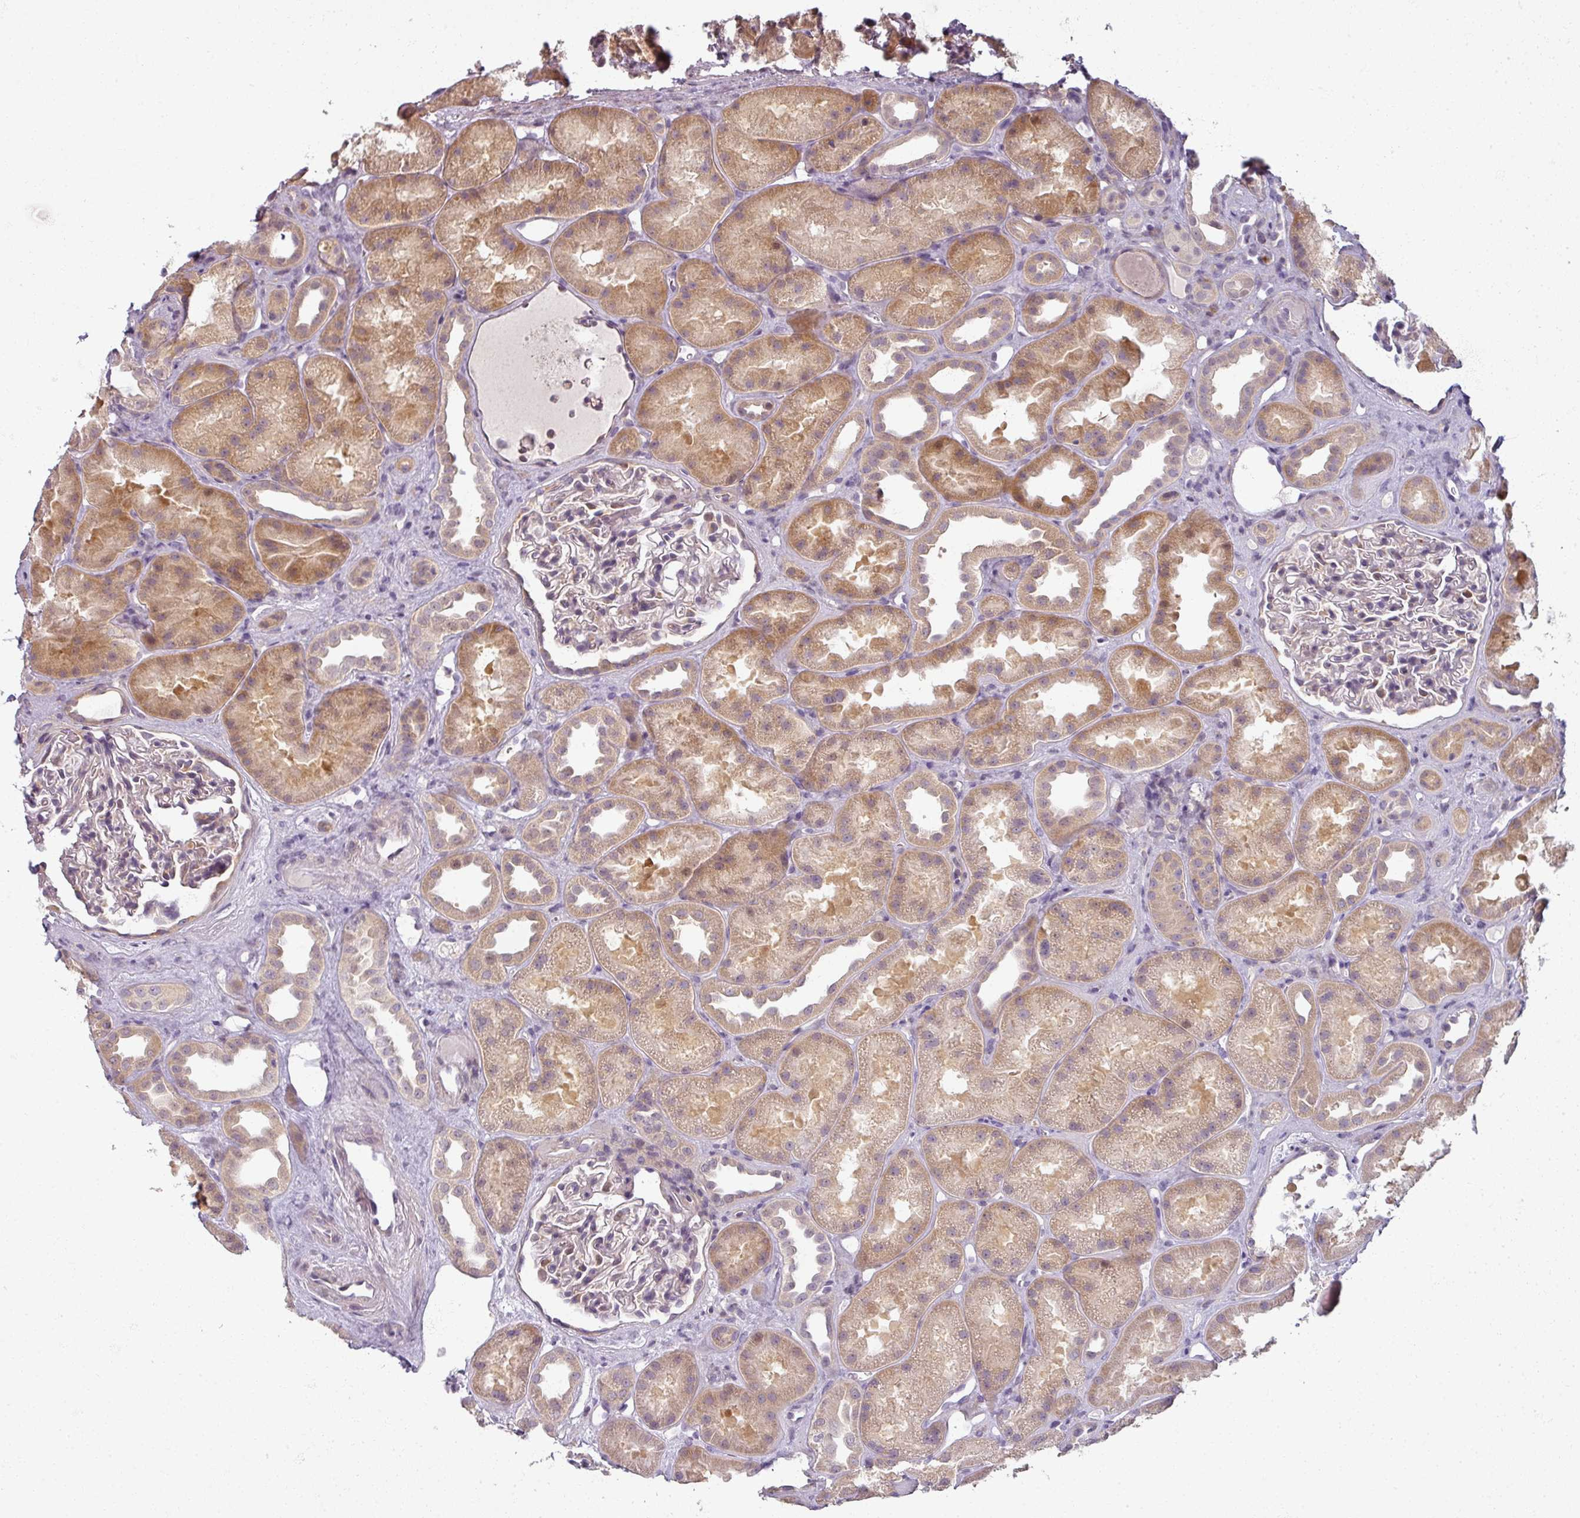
{"staining": {"intensity": "weak", "quantity": "<25%", "location": "cytoplasmic/membranous"}, "tissue": "kidney", "cell_type": "Cells in glomeruli", "image_type": "normal", "snomed": [{"axis": "morphology", "description": "Normal tissue, NOS"}, {"axis": "topography", "description": "Kidney"}], "caption": "Cells in glomeruli are negative for brown protein staining in benign kidney. Nuclei are stained in blue.", "gene": "MYMK", "patient": {"sex": "male", "age": 61}}